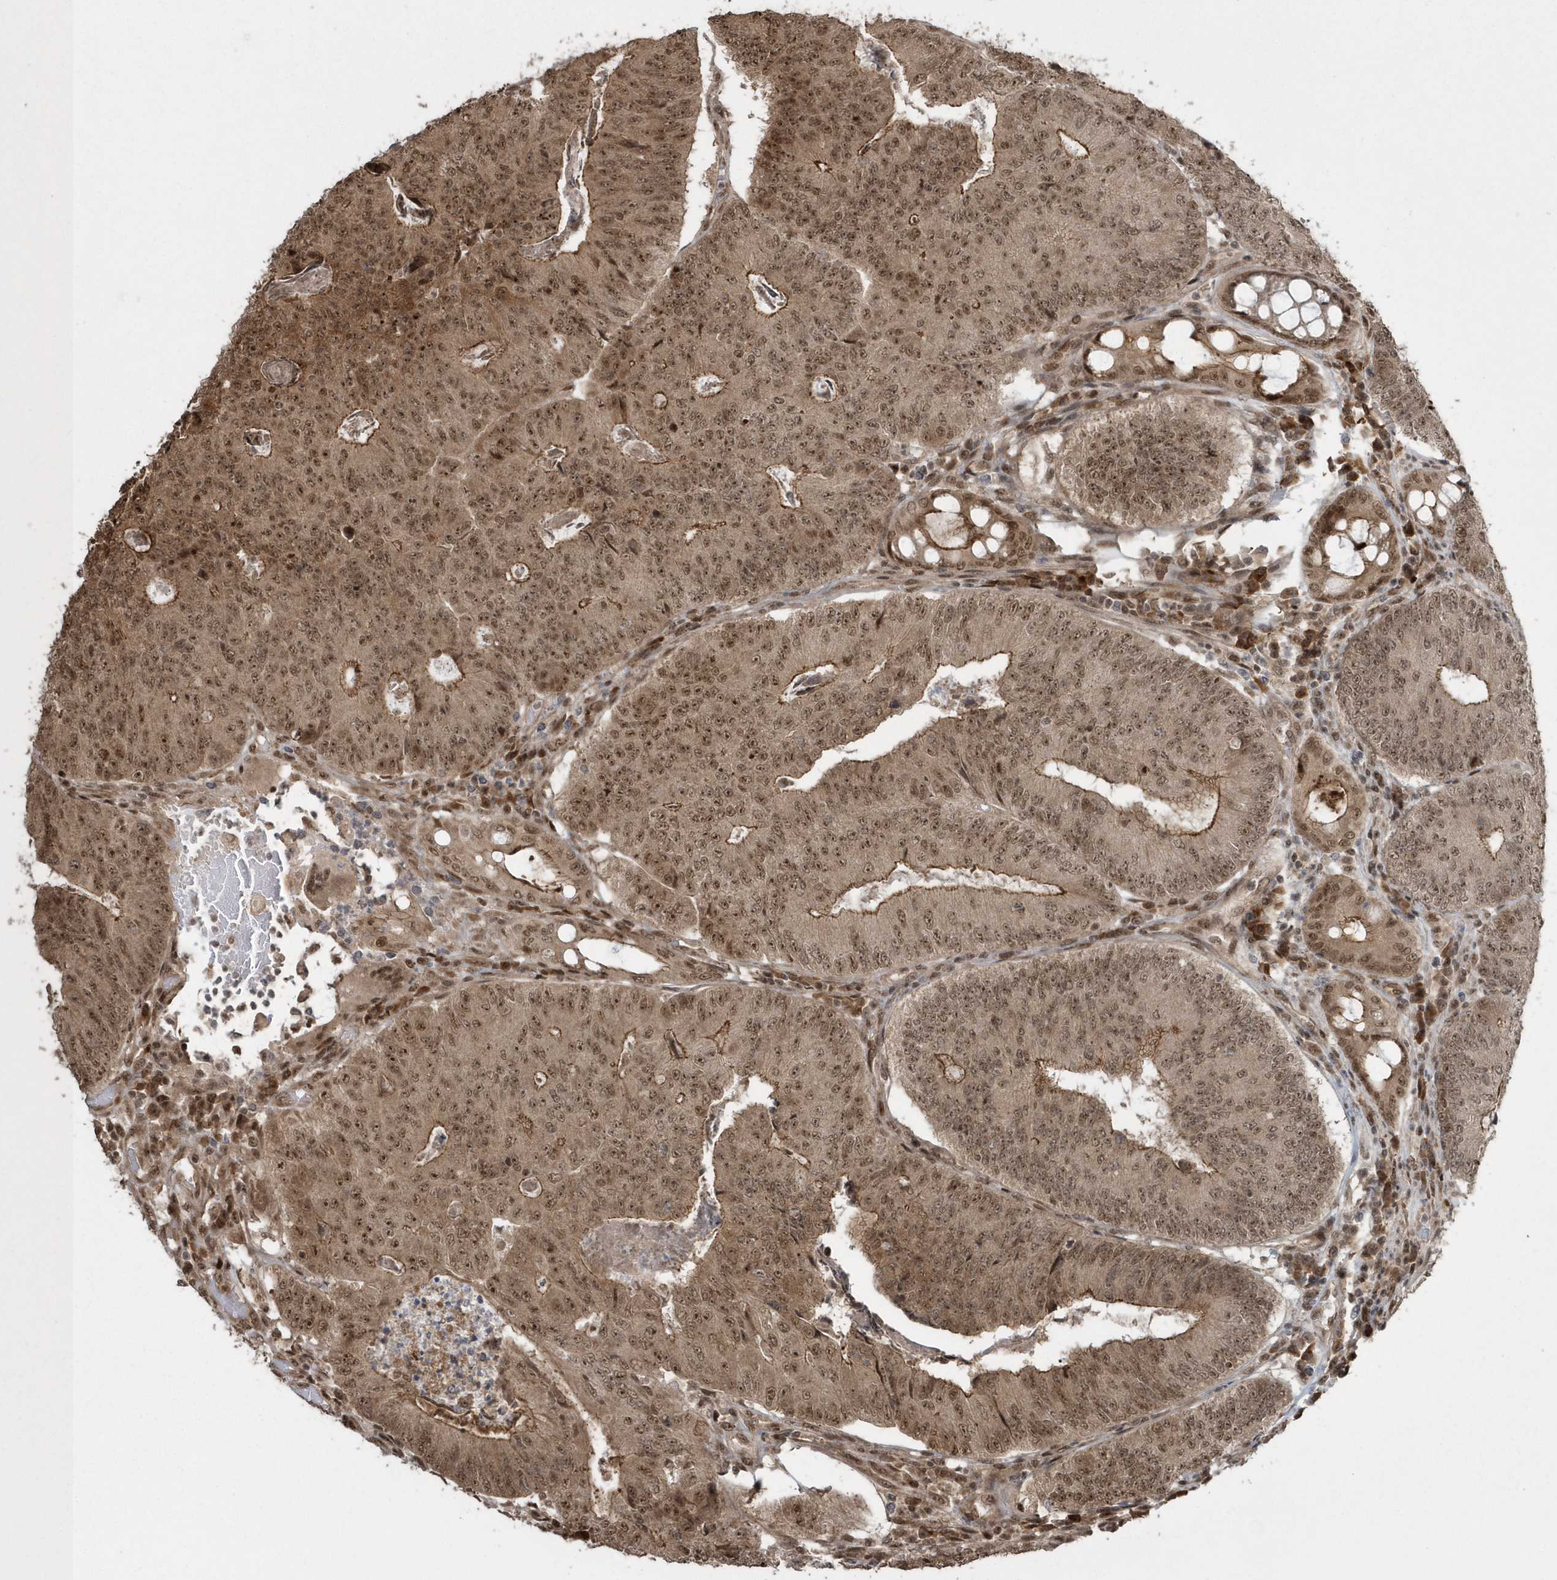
{"staining": {"intensity": "moderate", "quantity": ">75%", "location": "cytoplasmic/membranous,nuclear"}, "tissue": "colorectal cancer", "cell_type": "Tumor cells", "image_type": "cancer", "snomed": [{"axis": "morphology", "description": "Adenocarcinoma, NOS"}, {"axis": "topography", "description": "Colon"}], "caption": "DAB immunohistochemical staining of human colorectal cancer reveals moderate cytoplasmic/membranous and nuclear protein expression in about >75% of tumor cells.", "gene": "EPB41L4A", "patient": {"sex": "female", "age": 67}}